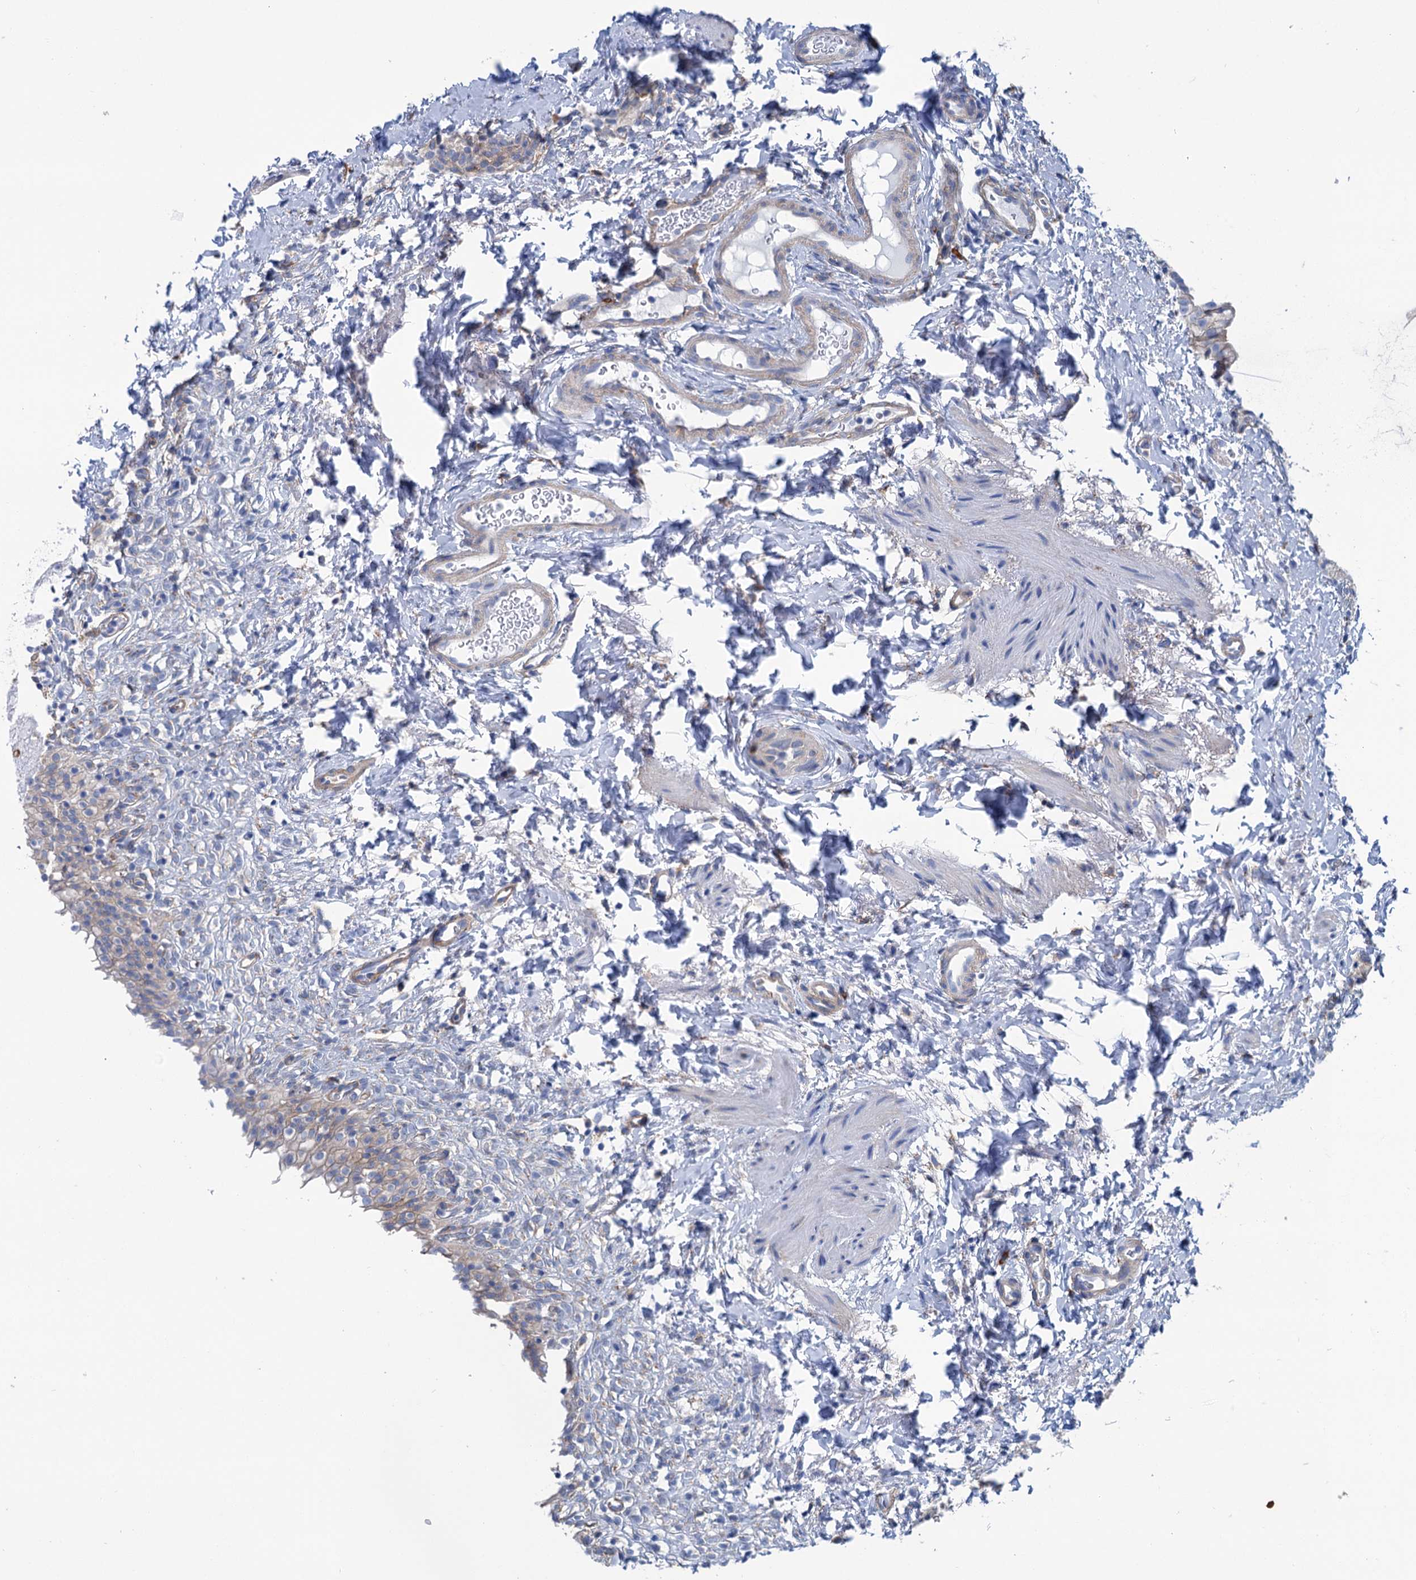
{"staining": {"intensity": "weak", "quantity": "<25%", "location": "cytoplasmic/membranous"}, "tissue": "urinary bladder", "cell_type": "Urothelial cells", "image_type": "normal", "snomed": [{"axis": "morphology", "description": "Normal tissue, NOS"}, {"axis": "topography", "description": "Urinary bladder"}], "caption": "Urothelial cells are negative for brown protein staining in benign urinary bladder. The staining is performed using DAB brown chromogen with nuclei counter-stained in using hematoxylin.", "gene": "SHE", "patient": {"sex": "male", "age": 55}}